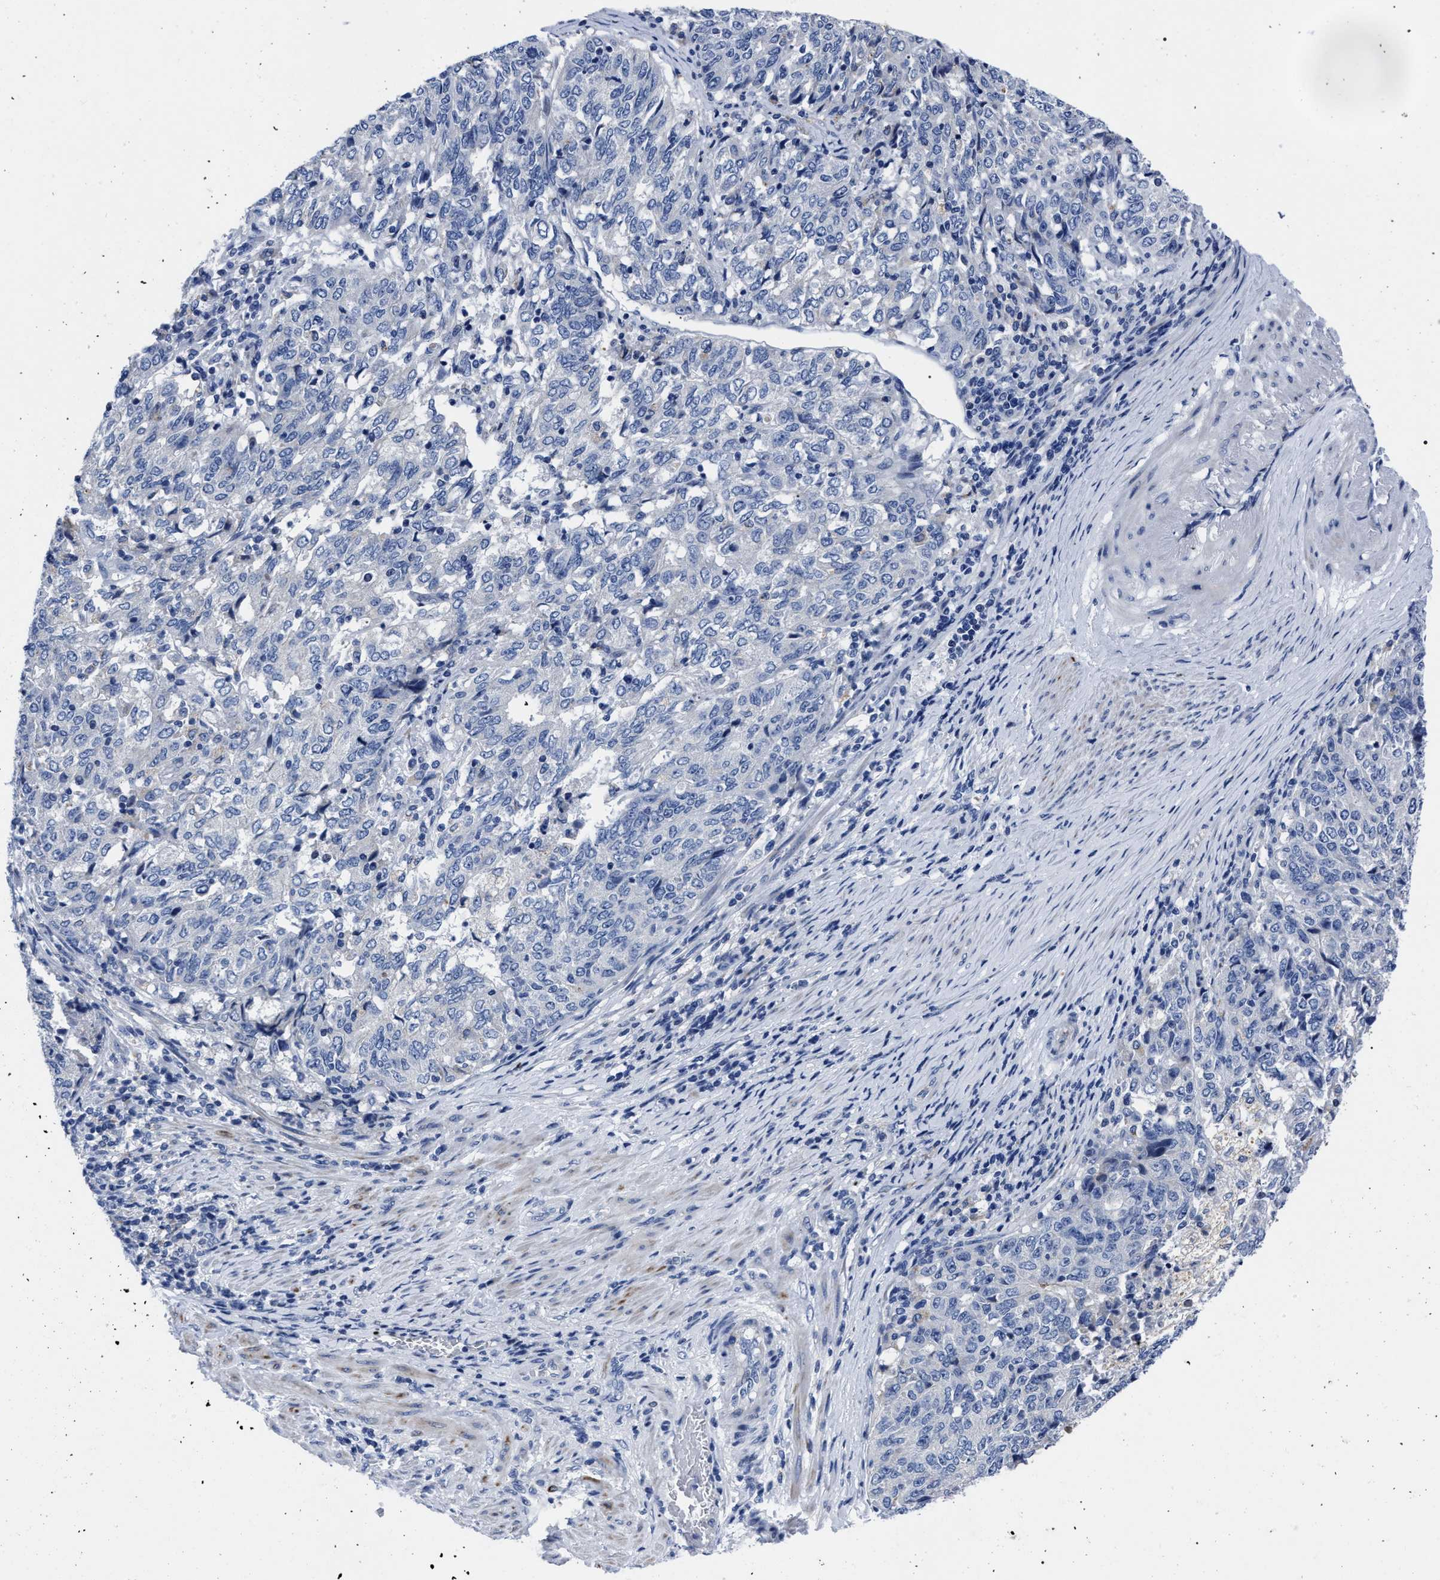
{"staining": {"intensity": "negative", "quantity": "none", "location": "none"}, "tissue": "endometrial cancer", "cell_type": "Tumor cells", "image_type": "cancer", "snomed": [{"axis": "morphology", "description": "Adenocarcinoma, NOS"}, {"axis": "topography", "description": "Endometrium"}], "caption": "High power microscopy image of an immunohistochemistry (IHC) photomicrograph of endometrial adenocarcinoma, revealing no significant staining in tumor cells.", "gene": "MOV10L1", "patient": {"sex": "female", "age": 80}}